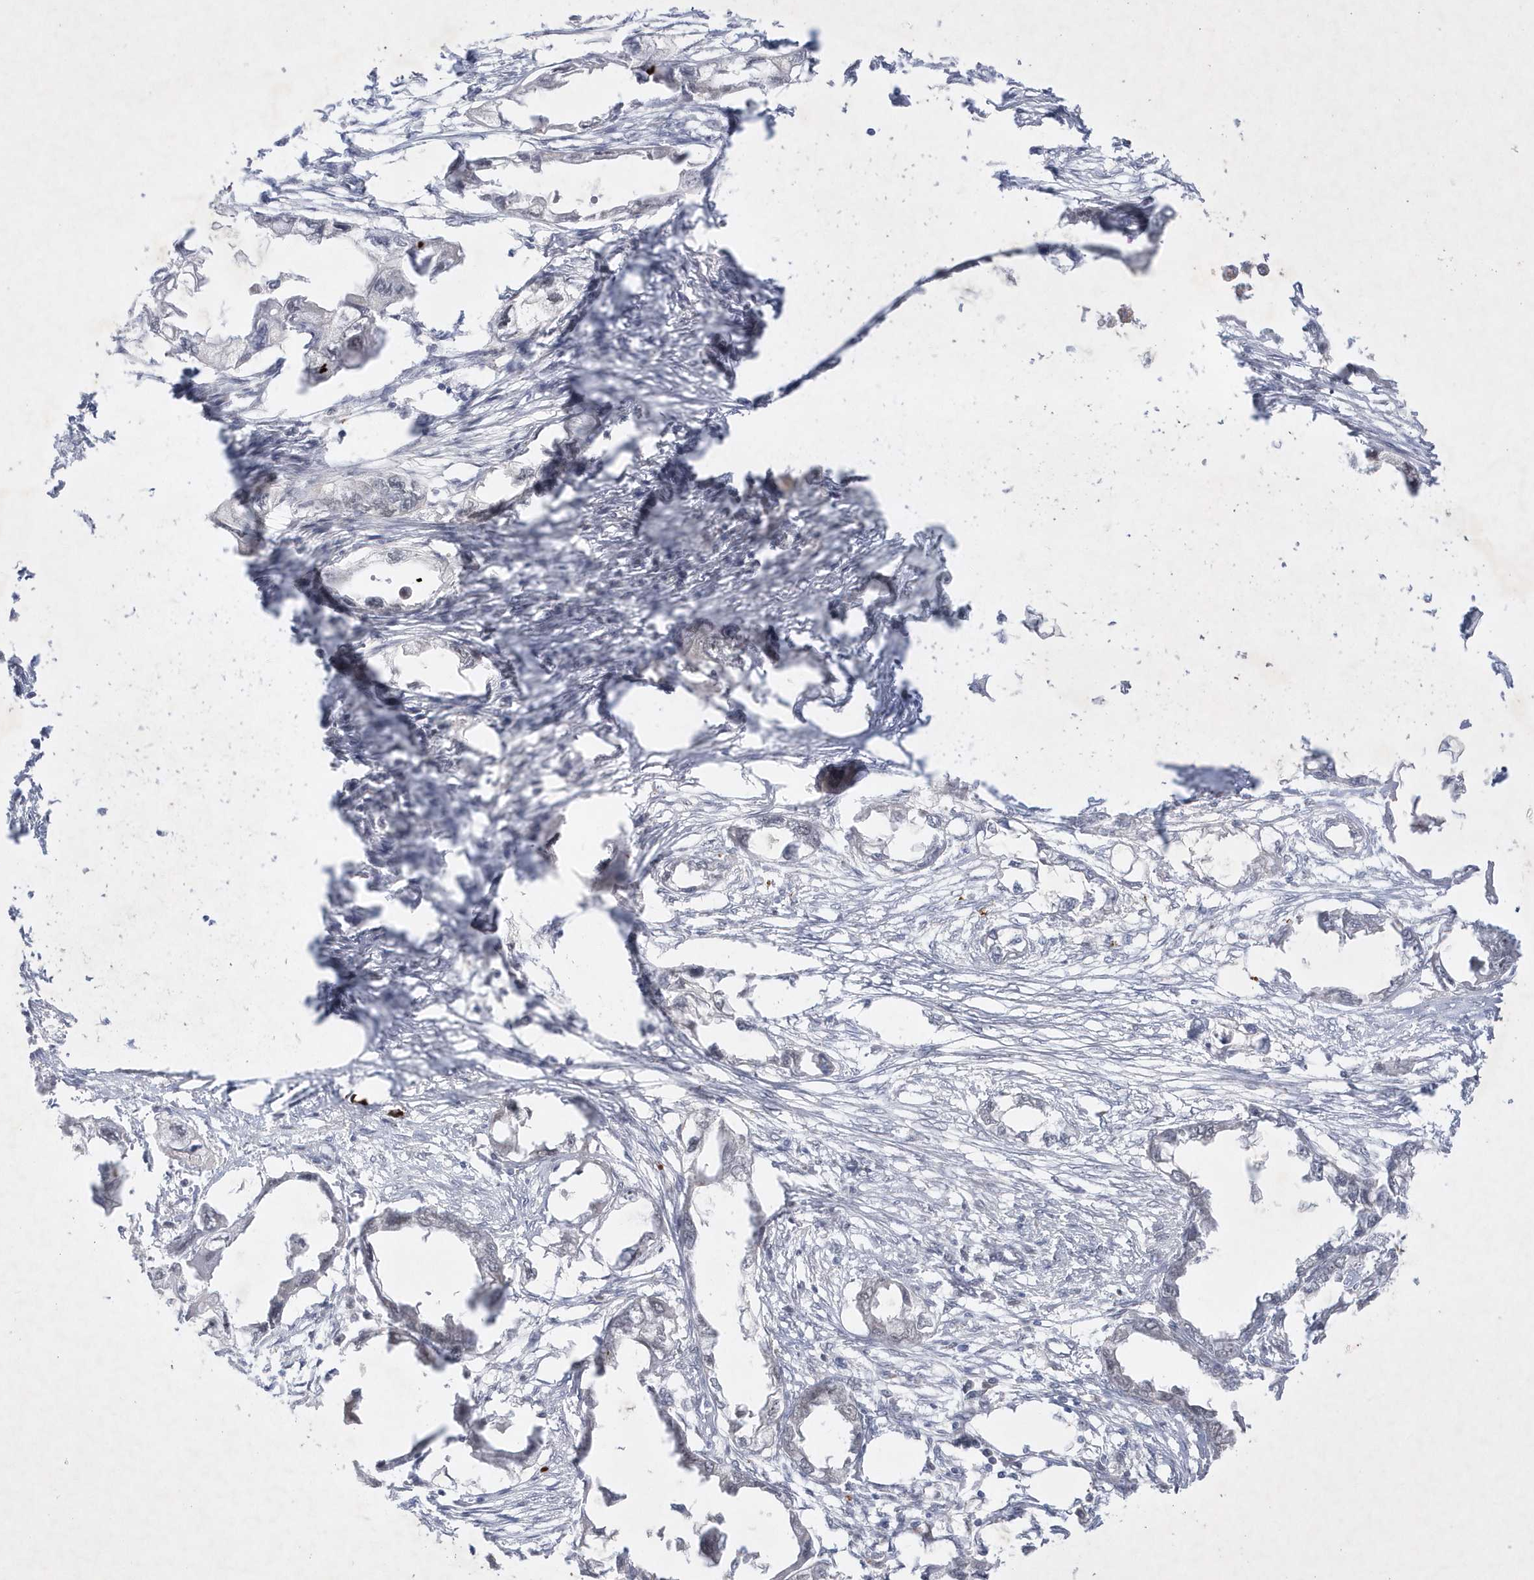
{"staining": {"intensity": "negative", "quantity": "none", "location": "none"}, "tissue": "endometrial cancer", "cell_type": "Tumor cells", "image_type": "cancer", "snomed": [{"axis": "morphology", "description": "Adenocarcinoma, NOS"}, {"axis": "morphology", "description": "Adenocarcinoma, metastatic, NOS"}, {"axis": "topography", "description": "Adipose tissue"}, {"axis": "topography", "description": "Endometrium"}], "caption": "This is an immunohistochemistry (IHC) image of human adenocarcinoma (endometrial). There is no positivity in tumor cells.", "gene": "CPSF3", "patient": {"sex": "female", "age": 67}}